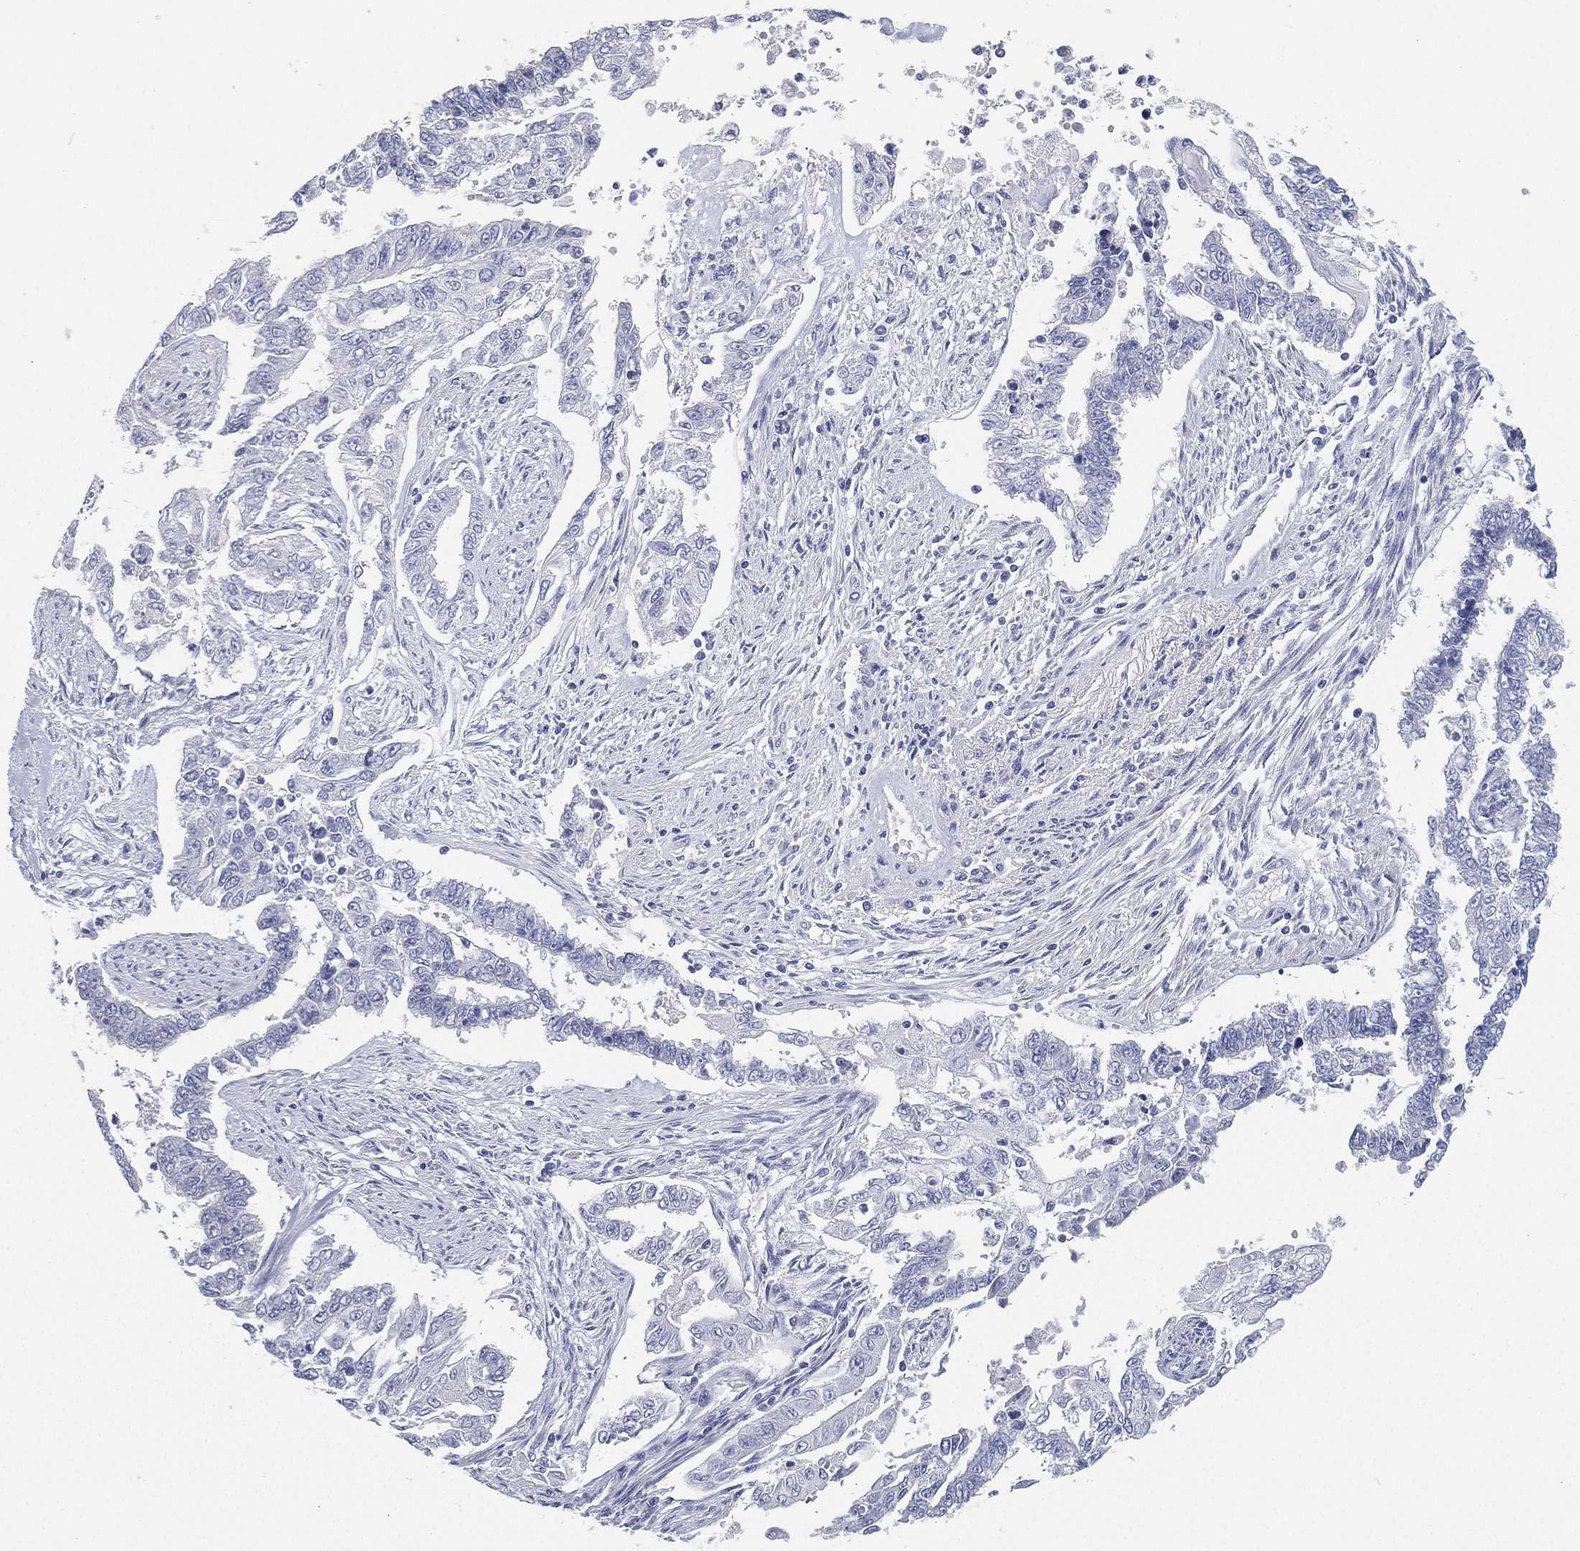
{"staining": {"intensity": "negative", "quantity": "none", "location": "none"}, "tissue": "endometrial cancer", "cell_type": "Tumor cells", "image_type": "cancer", "snomed": [{"axis": "morphology", "description": "Adenocarcinoma, NOS"}, {"axis": "topography", "description": "Uterus"}], "caption": "Human endometrial cancer stained for a protein using immunohistochemistry displays no staining in tumor cells.", "gene": "FAM187B", "patient": {"sex": "female", "age": 59}}